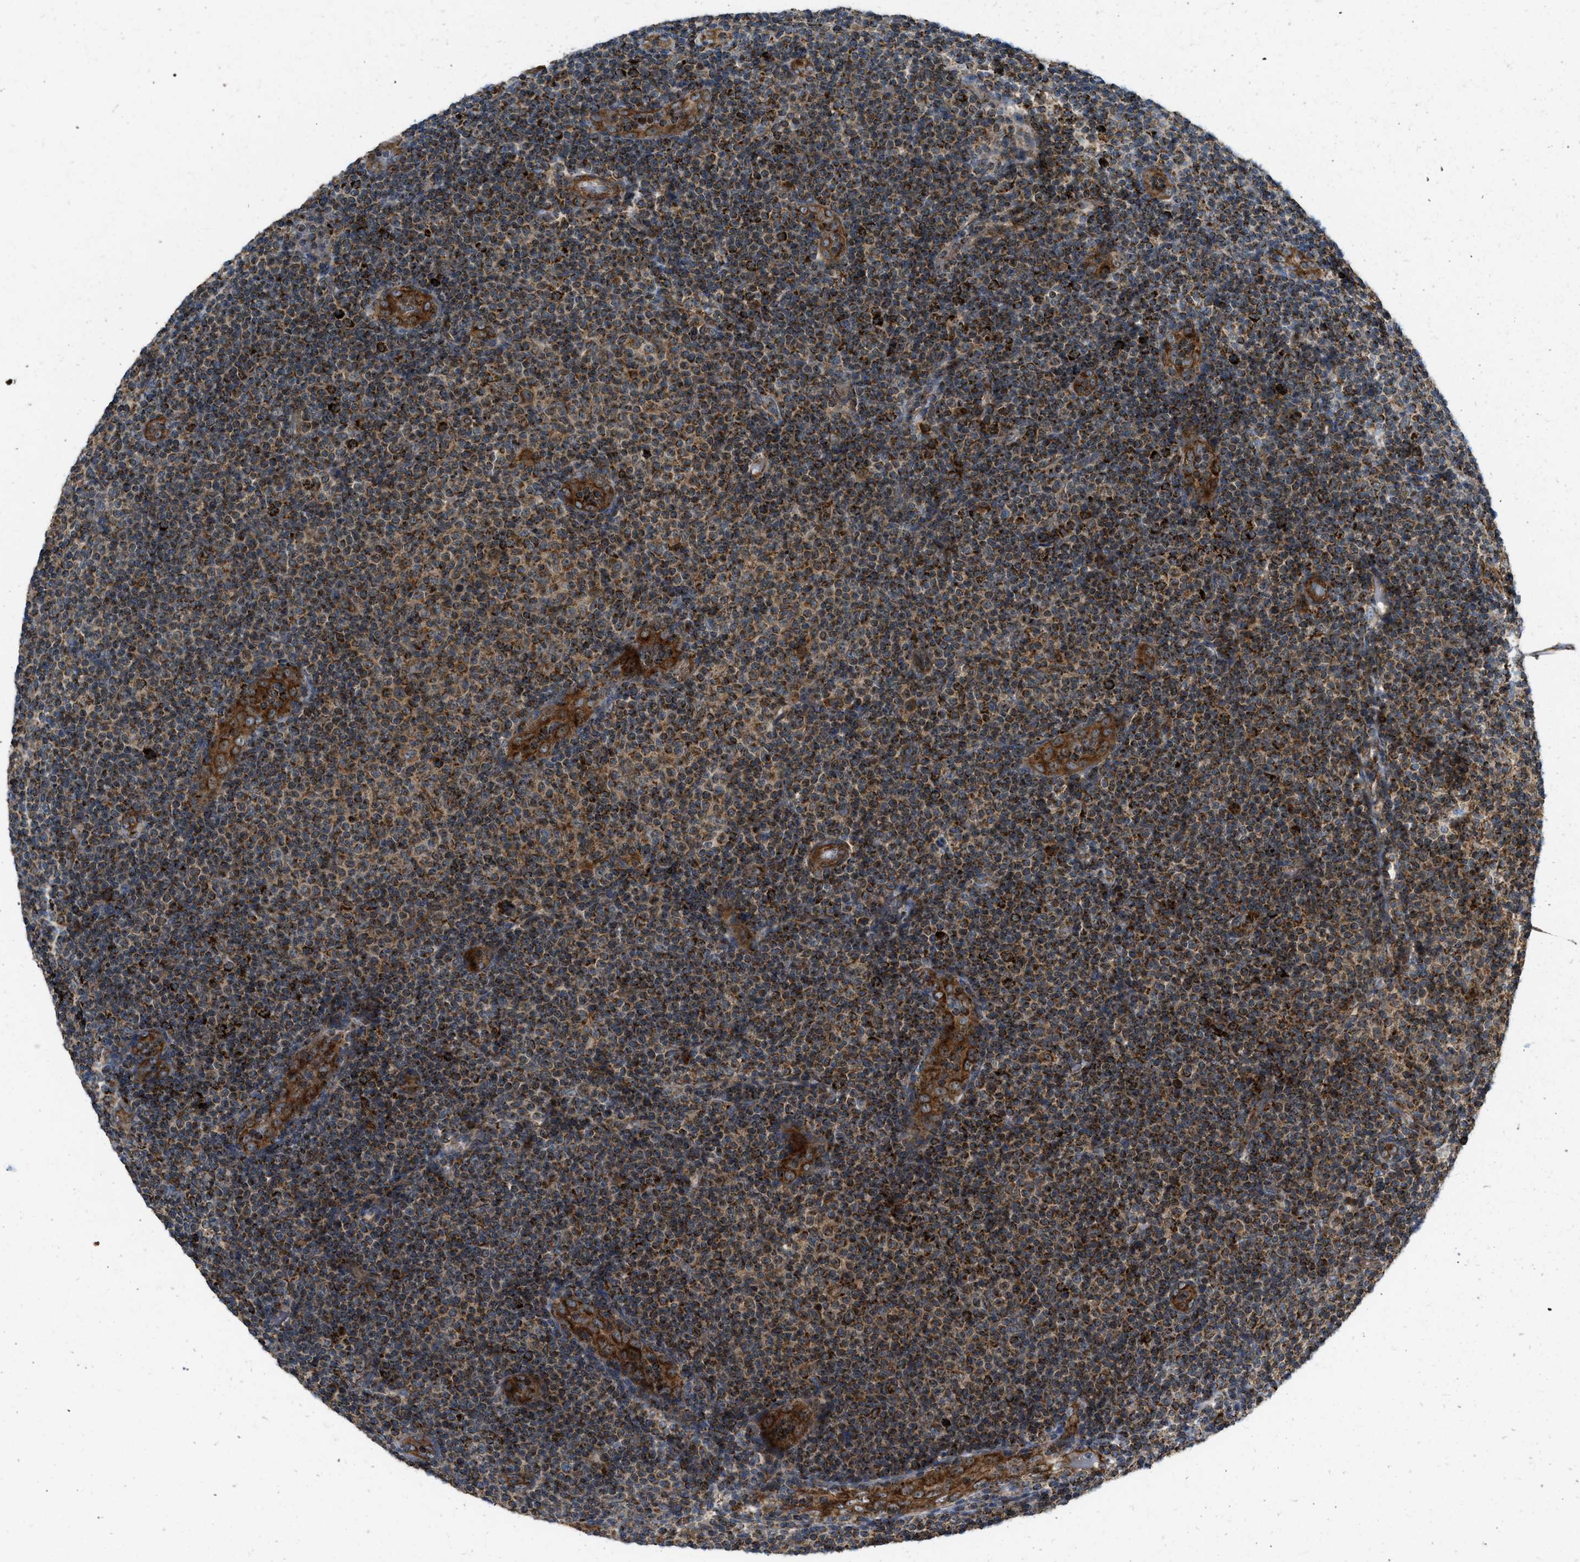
{"staining": {"intensity": "strong", "quantity": ">75%", "location": "cytoplasmic/membranous"}, "tissue": "lymphoma", "cell_type": "Tumor cells", "image_type": "cancer", "snomed": [{"axis": "morphology", "description": "Malignant lymphoma, non-Hodgkin's type, Low grade"}, {"axis": "topography", "description": "Lymph node"}], "caption": "An IHC image of neoplastic tissue is shown. Protein staining in brown labels strong cytoplasmic/membranous positivity in low-grade malignant lymphoma, non-Hodgkin's type within tumor cells. (IHC, brightfield microscopy, high magnification).", "gene": "SESN2", "patient": {"sex": "male", "age": 83}}